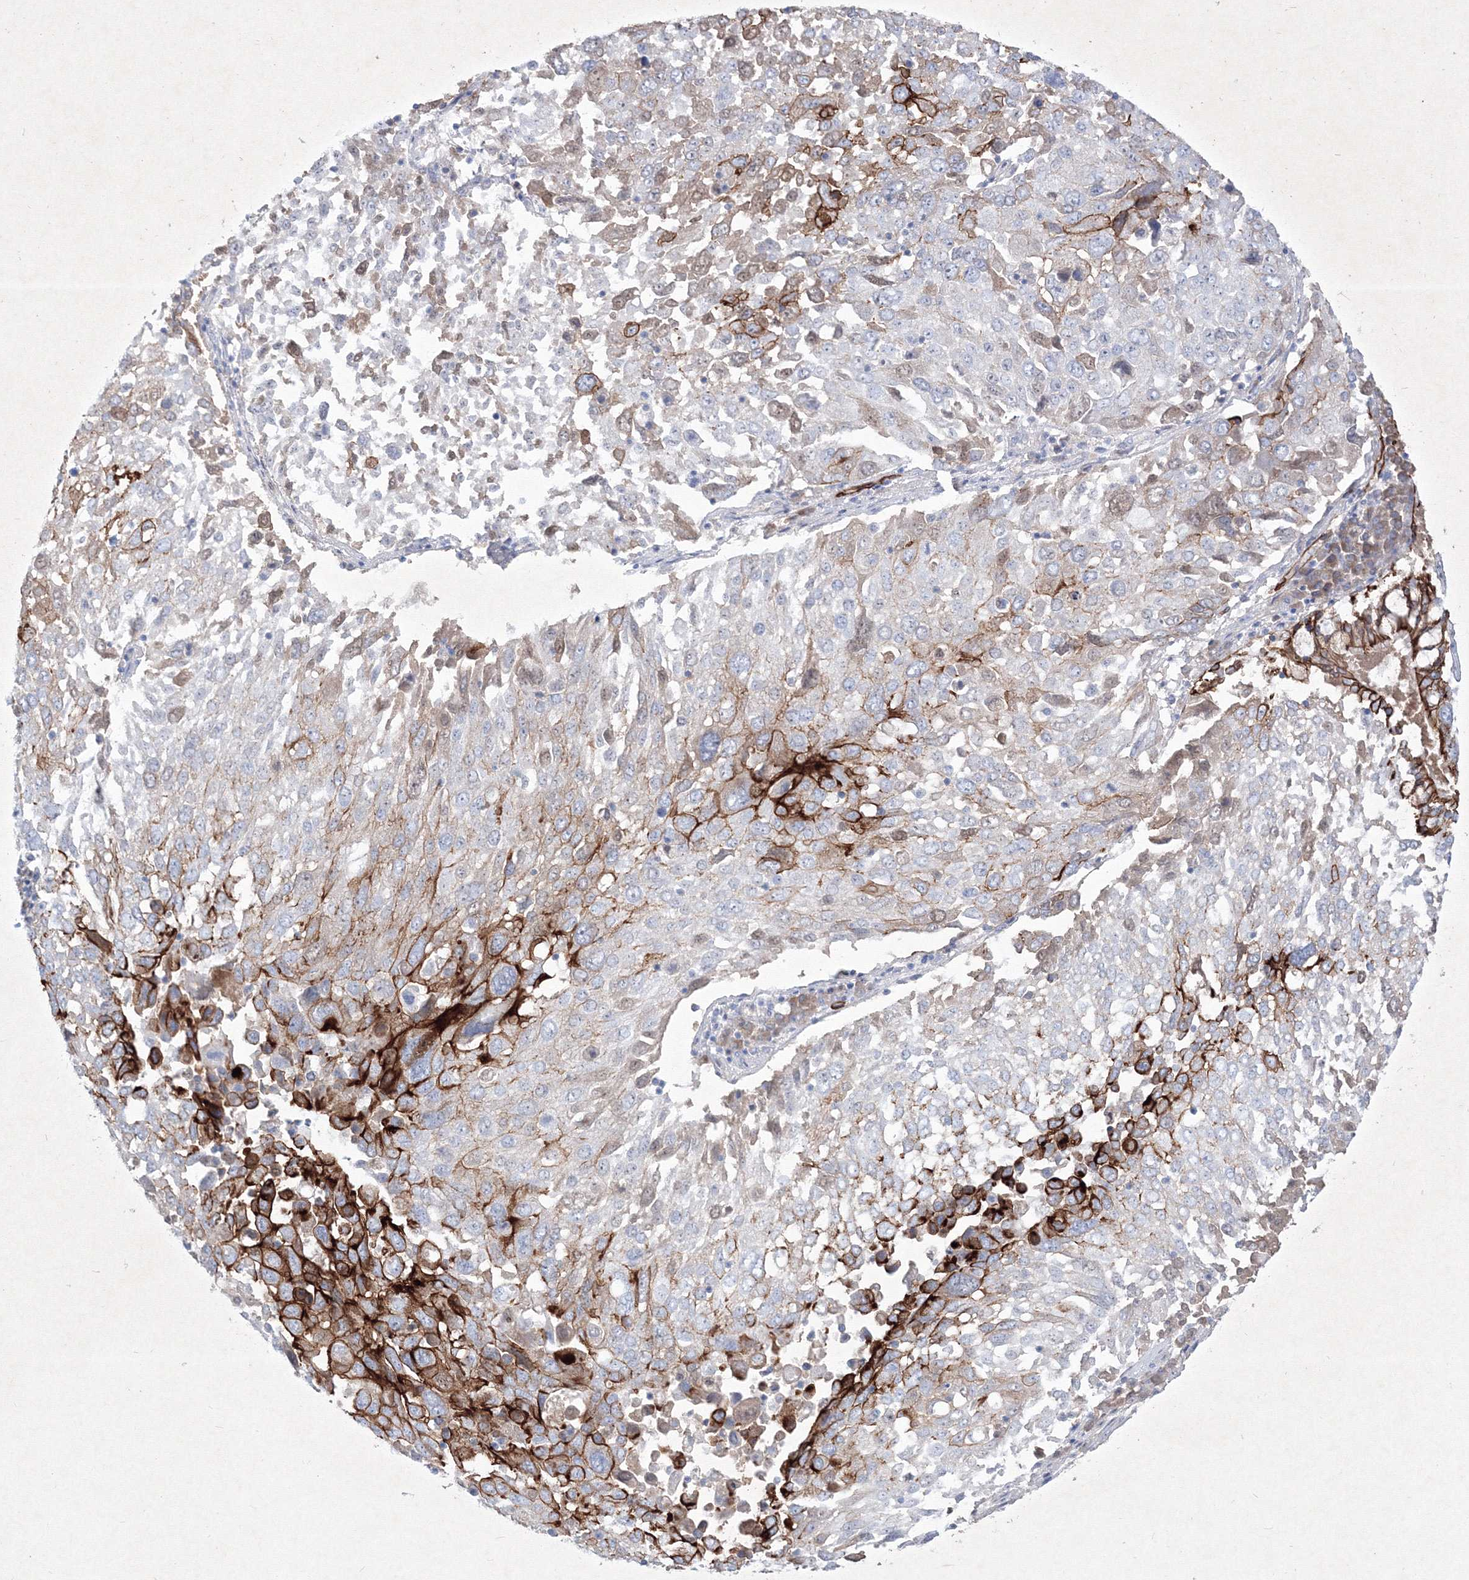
{"staining": {"intensity": "strong", "quantity": "25%-75%", "location": "cytoplasmic/membranous"}, "tissue": "lung cancer", "cell_type": "Tumor cells", "image_type": "cancer", "snomed": [{"axis": "morphology", "description": "Squamous cell carcinoma, NOS"}, {"axis": "topography", "description": "Lung"}], "caption": "Immunohistochemical staining of squamous cell carcinoma (lung) reveals high levels of strong cytoplasmic/membranous protein expression in about 25%-75% of tumor cells.", "gene": "TMEM139", "patient": {"sex": "male", "age": 65}}